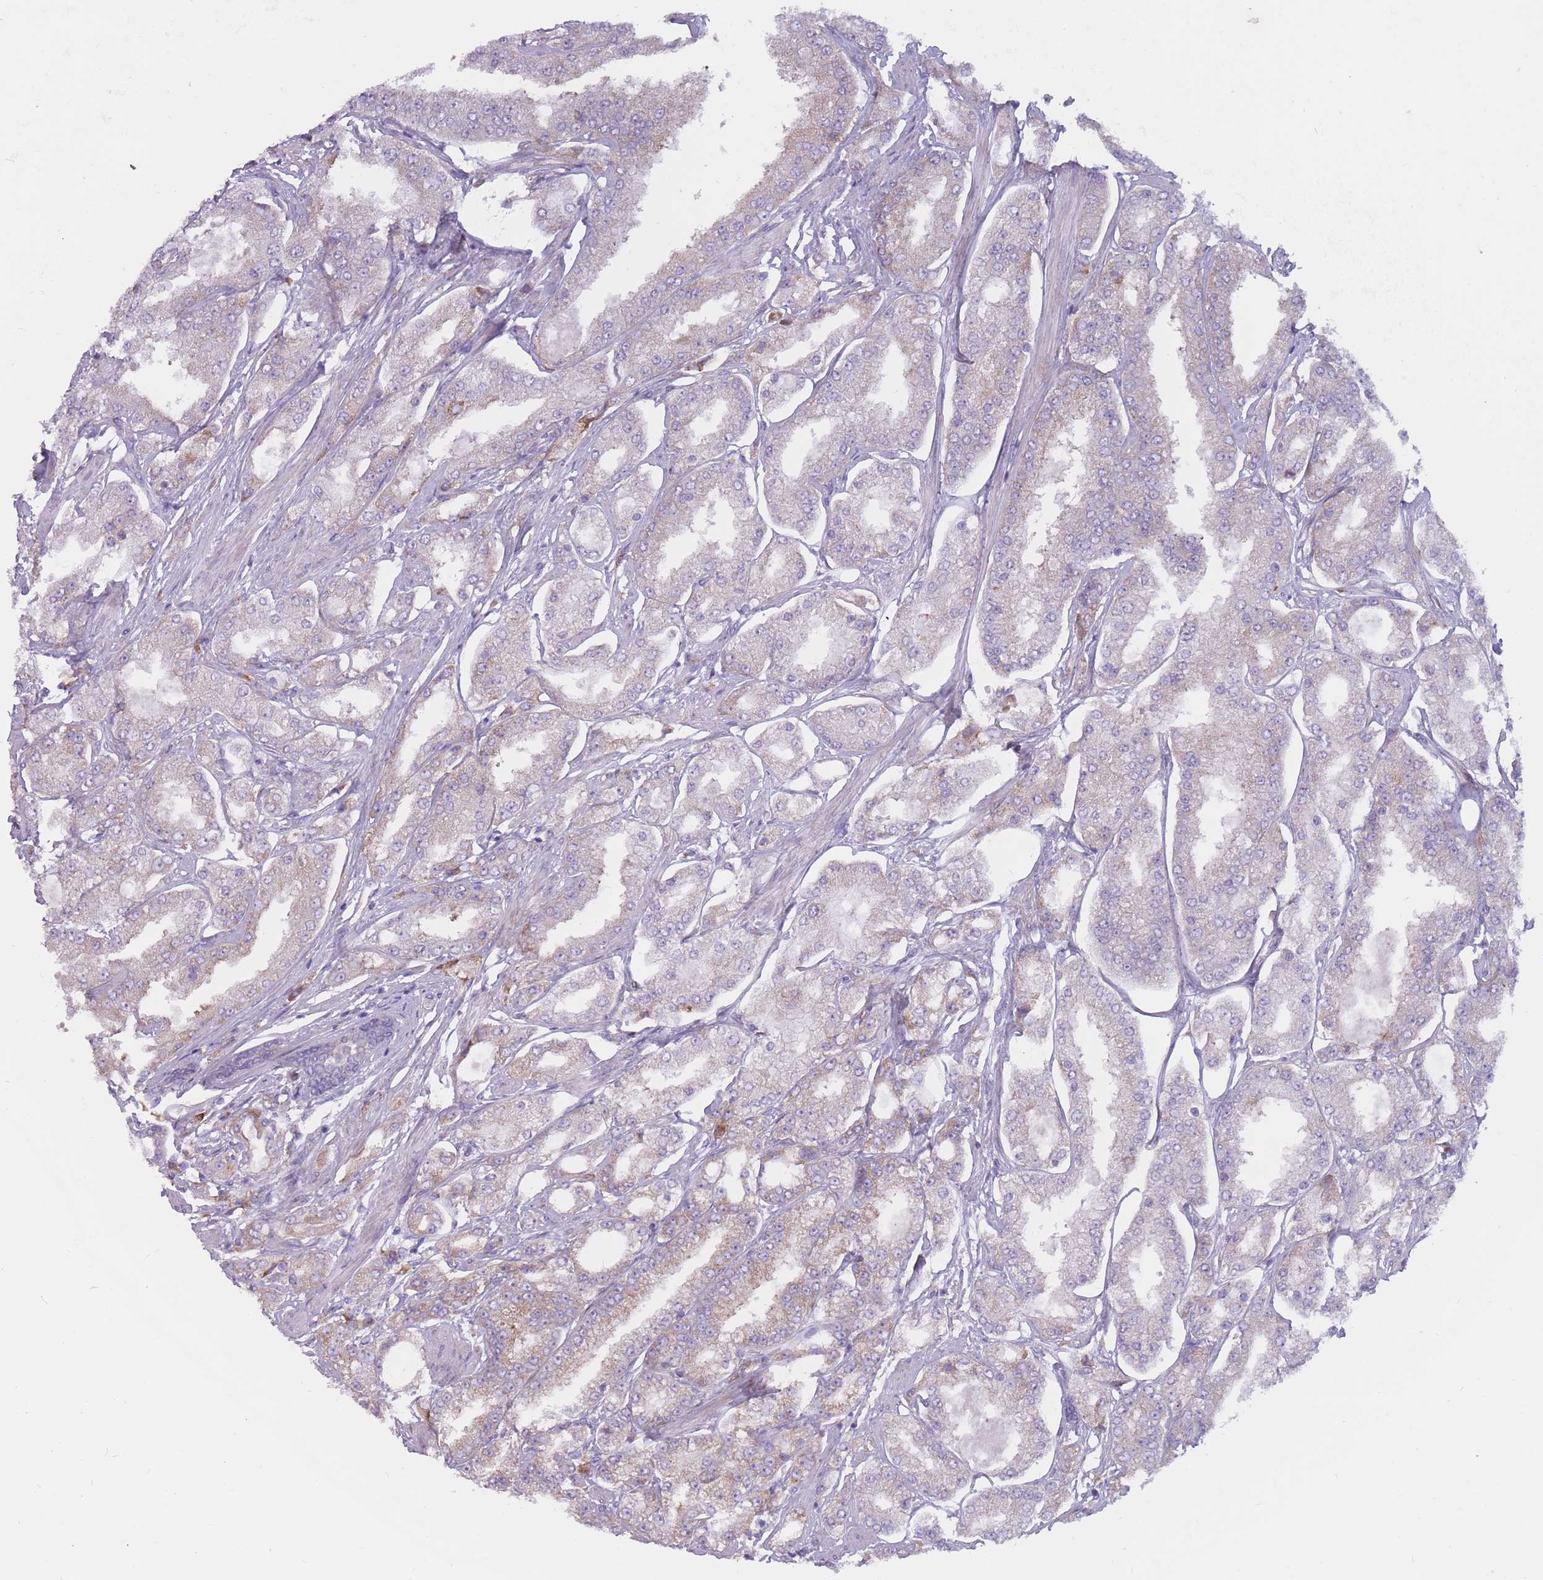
{"staining": {"intensity": "weak", "quantity": "25%-75%", "location": "cytoplasmic/membranous"}, "tissue": "prostate cancer", "cell_type": "Tumor cells", "image_type": "cancer", "snomed": [{"axis": "morphology", "description": "Adenocarcinoma, High grade"}, {"axis": "topography", "description": "Prostate"}], "caption": "Tumor cells show low levels of weak cytoplasmic/membranous positivity in about 25%-75% of cells in human prostate high-grade adenocarcinoma.", "gene": "RPL18", "patient": {"sex": "male", "age": 69}}